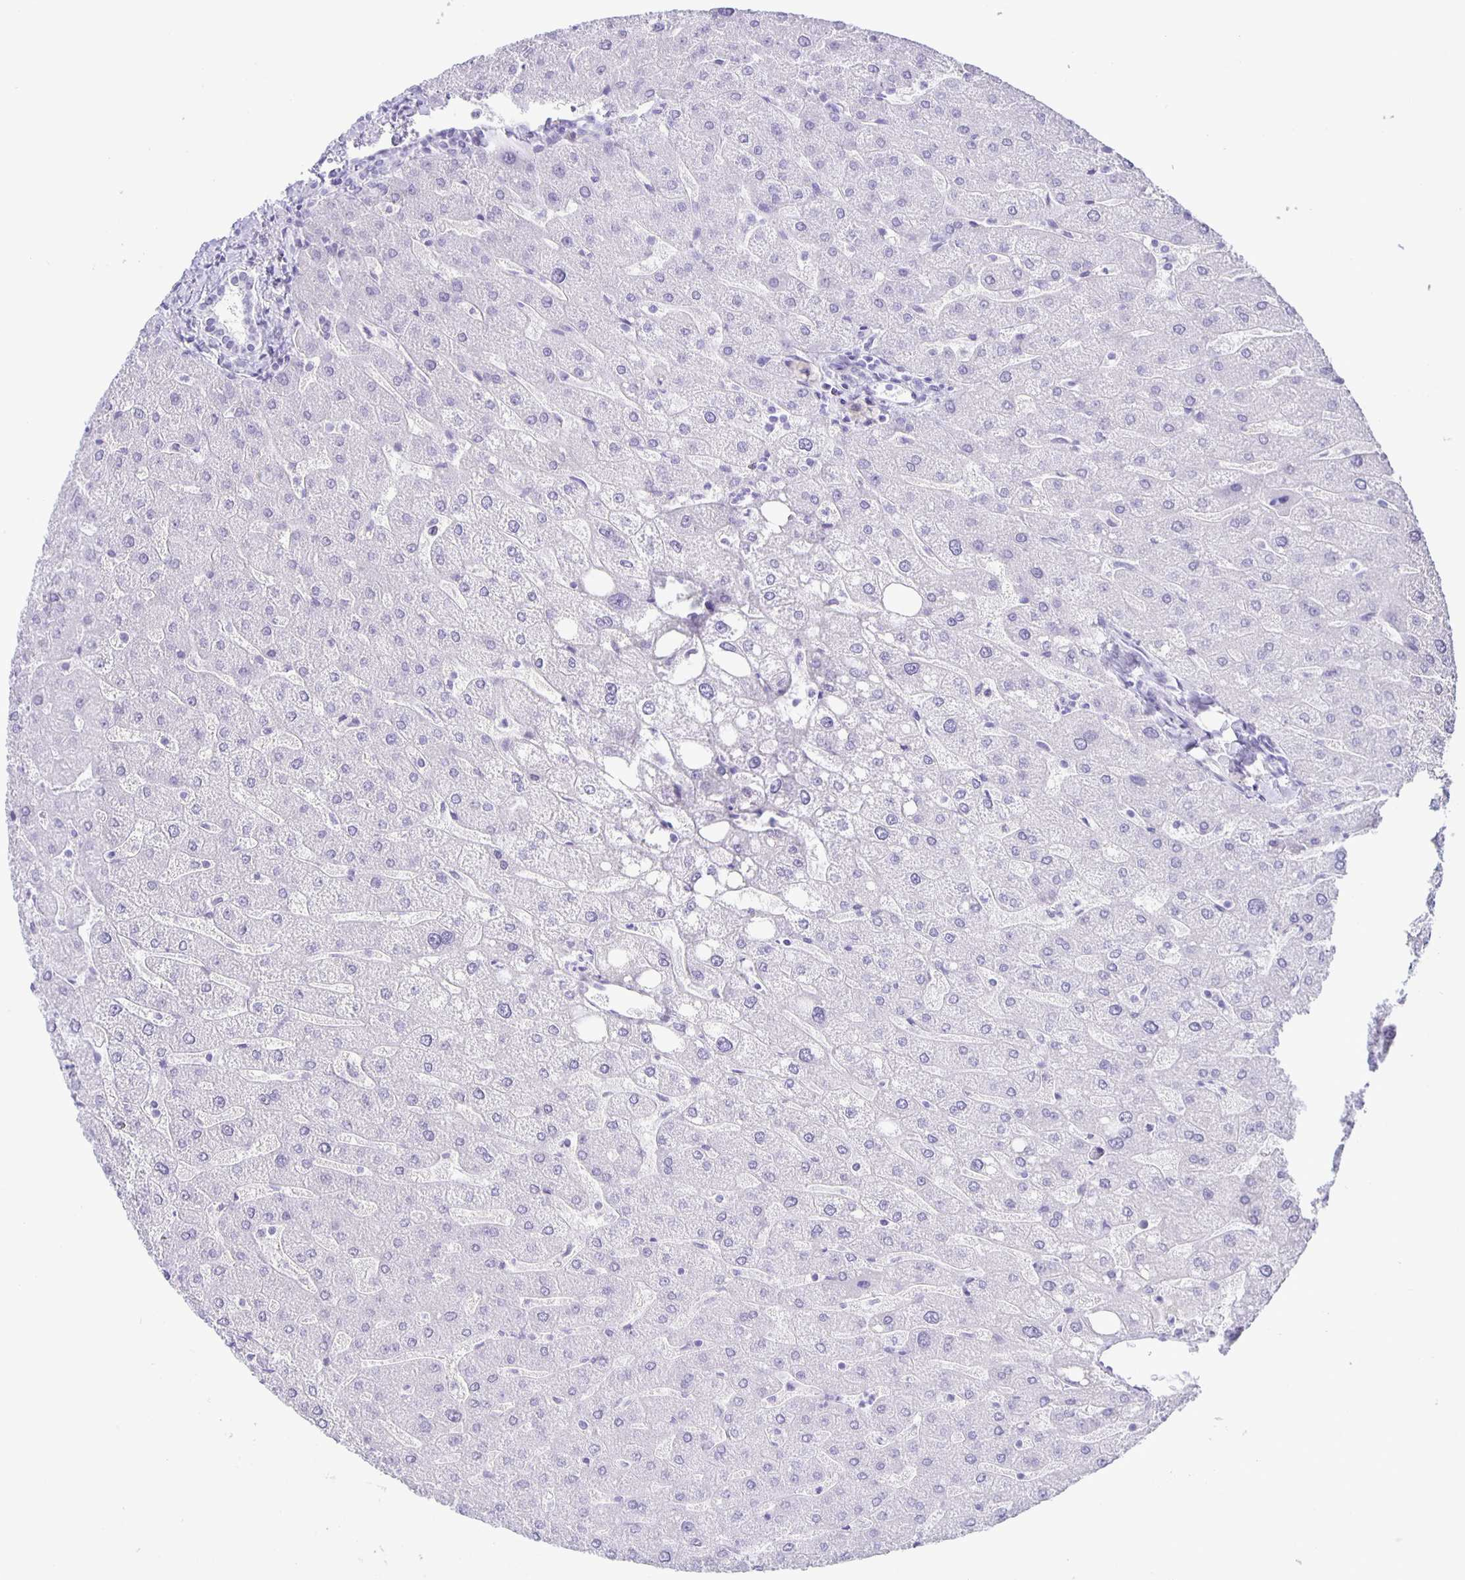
{"staining": {"intensity": "negative", "quantity": "none", "location": "none"}, "tissue": "liver", "cell_type": "Cholangiocytes", "image_type": "normal", "snomed": [{"axis": "morphology", "description": "Normal tissue, NOS"}, {"axis": "topography", "description": "Liver"}], "caption": "Cholangiocytes show no significant expression in normal liver. (Brightfield microscopy of DAB immunohistochemistry at high magnification).", "gene": "EZHIP", "patient": {"sex": "male", "age": 67}}